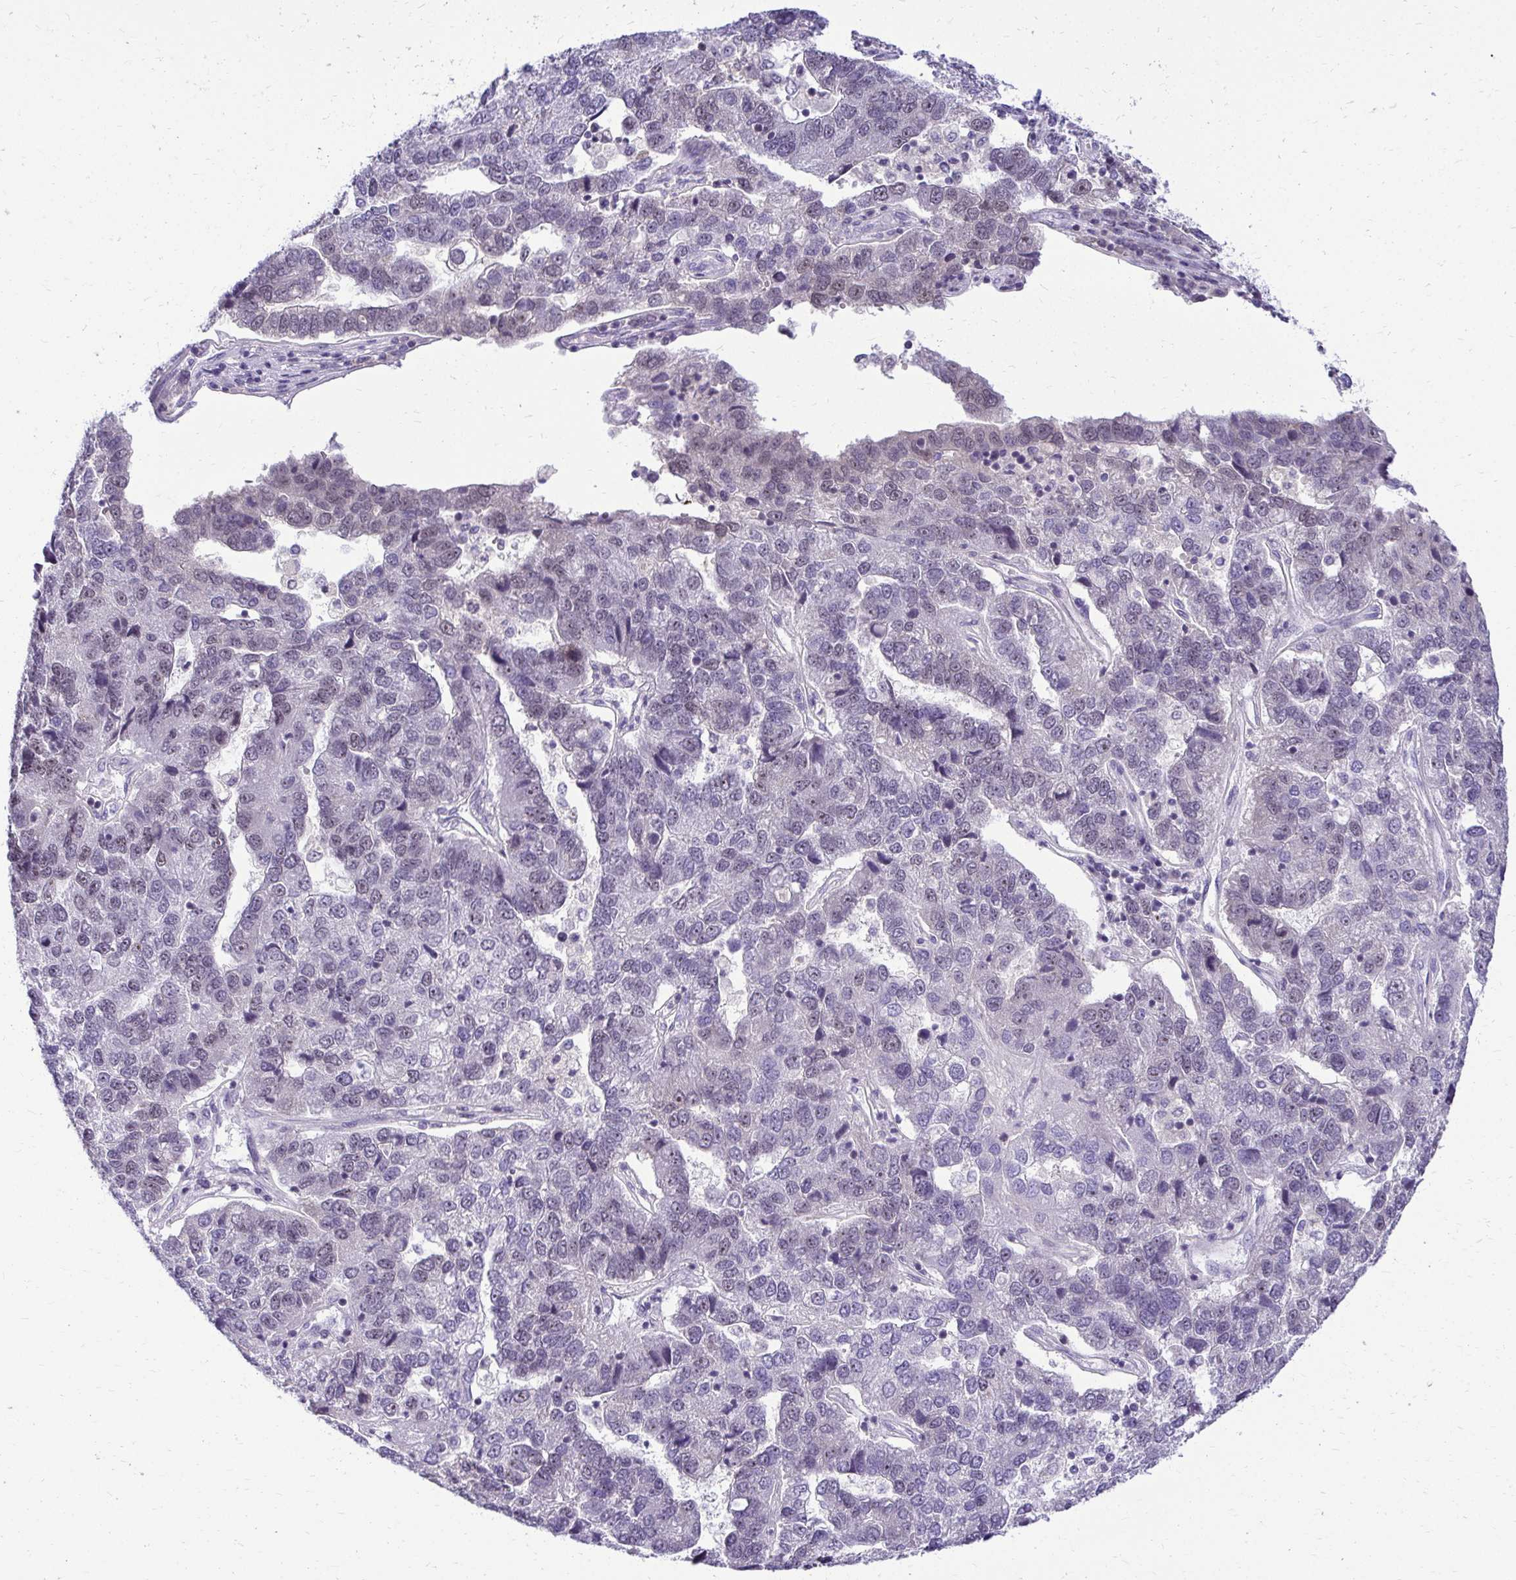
{"staining": {"intensity": "negative", "quantity": "none", "location": "none"}, "tissue": "pancreatic cancer", "cell_type": "Tumor cells", "image_type": "cancer", "snomed": [{"axis": "morphology", "description": "Adenocarcinoma, NOS"}, {"axis": "topography", "description": "Pancreas"}], "caption": "An image of pancreatic cancer (adenocarcinoma) stained for a protein exhibits no brown staining in tumor cells. (Stains: DAB immunohistochemistry with hematoxylin counter stain, Microscopy: brightfield microscopy at high magnification).", "gene": "NIFK", "patient": {"sex": "female", "age": 61}}